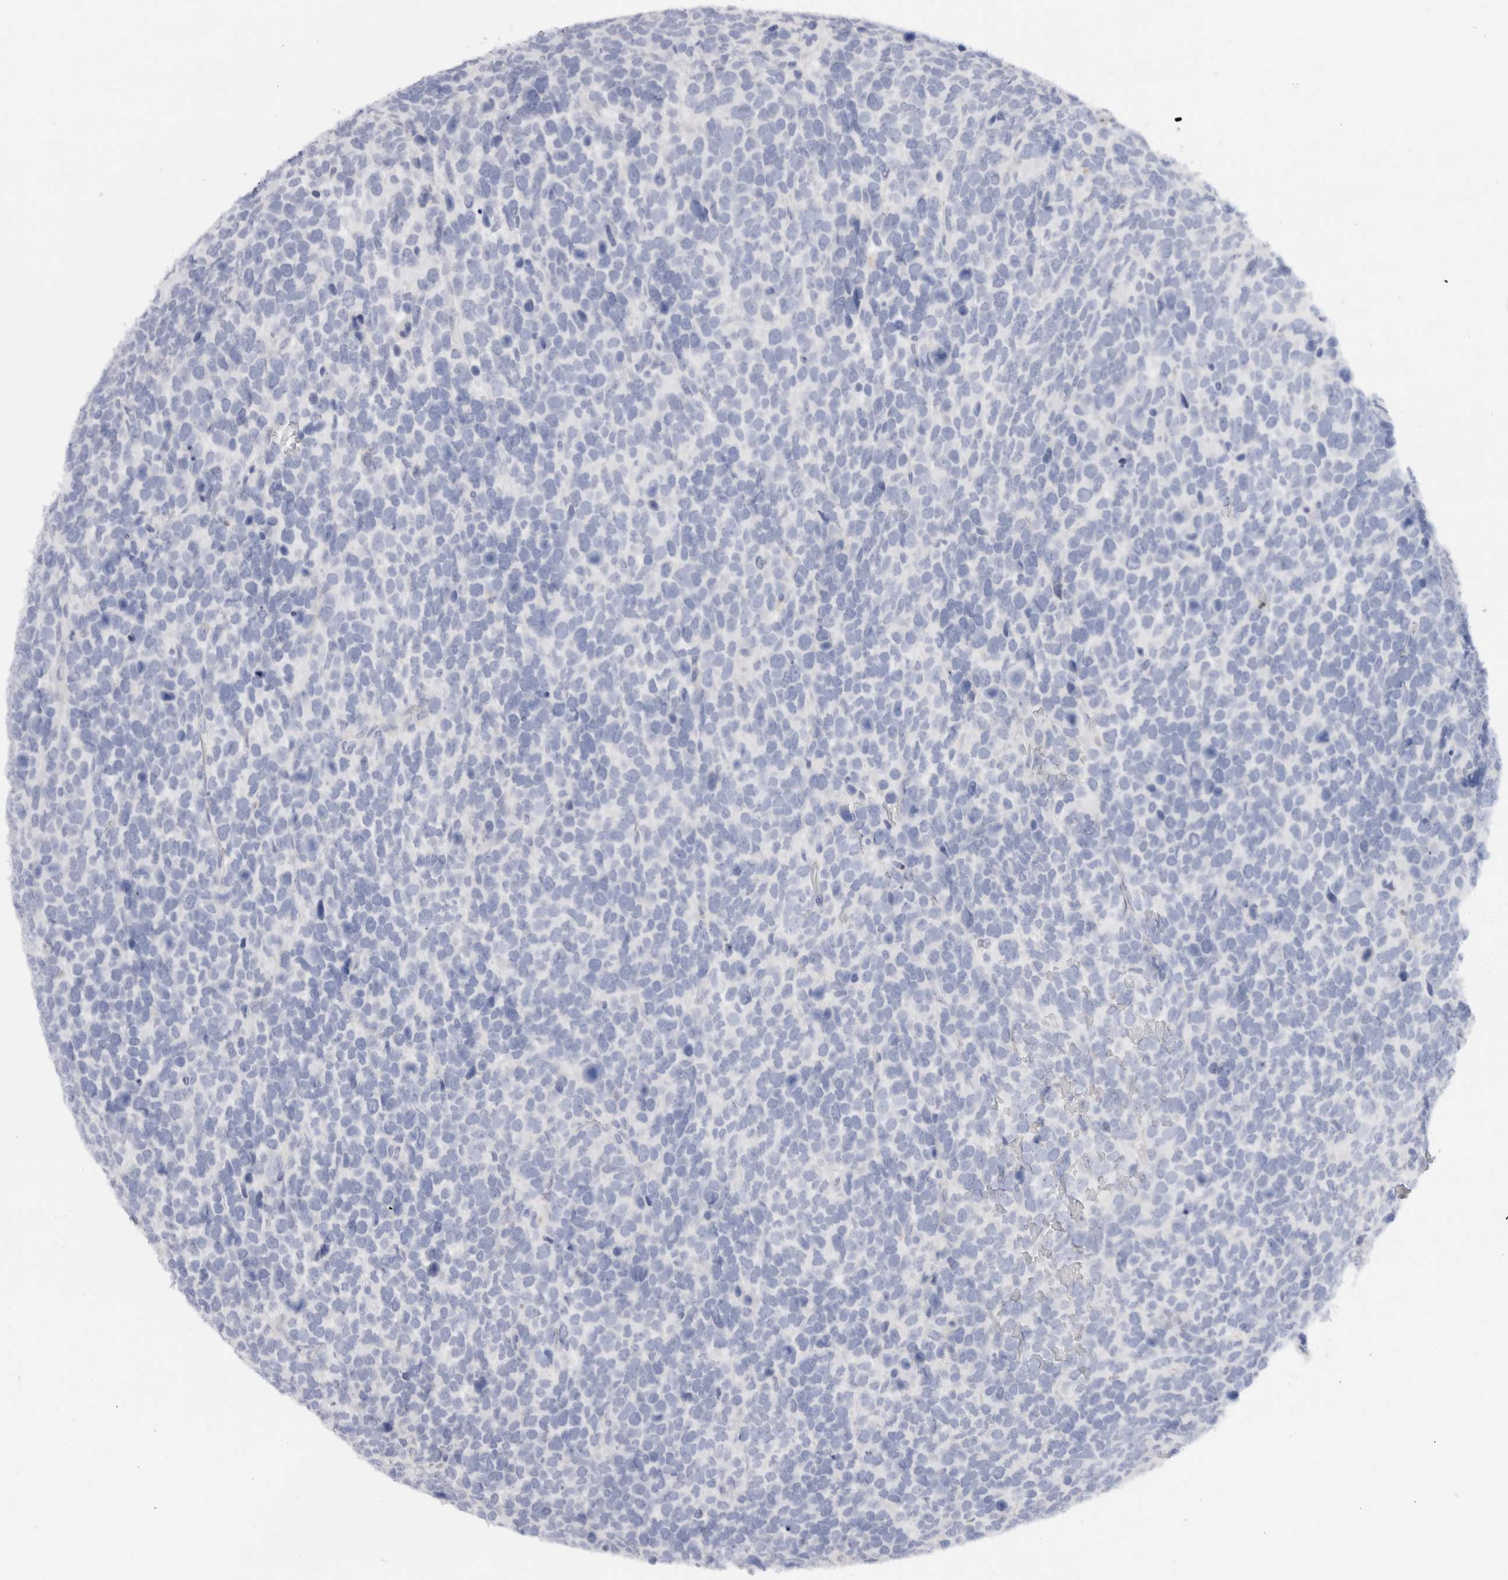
{"staining": {"intensity": "negative", "quantity": "none", "location": "none"}, "tissue": "urothelial cancer", "cell_type": "Tumor cells", "image_type": "cancer", "snomed": [{"axis": "morphology", "description": "Urothelial carcinoma, High grade"}, {"axis": "topography", "description": "Urinary bladder"}], "caption": "A high-resolution histopathology image shows IHC staining of high-grade urothelial carcinoma, which shows no significant positivity in tumor cells. Brightfield microscopy of IHC stained with DAB (brown) and hematoxylin (blue), captured at high magnification.", "gene": "ADAM30", "patient": {"sex": "female", "age": 82}}